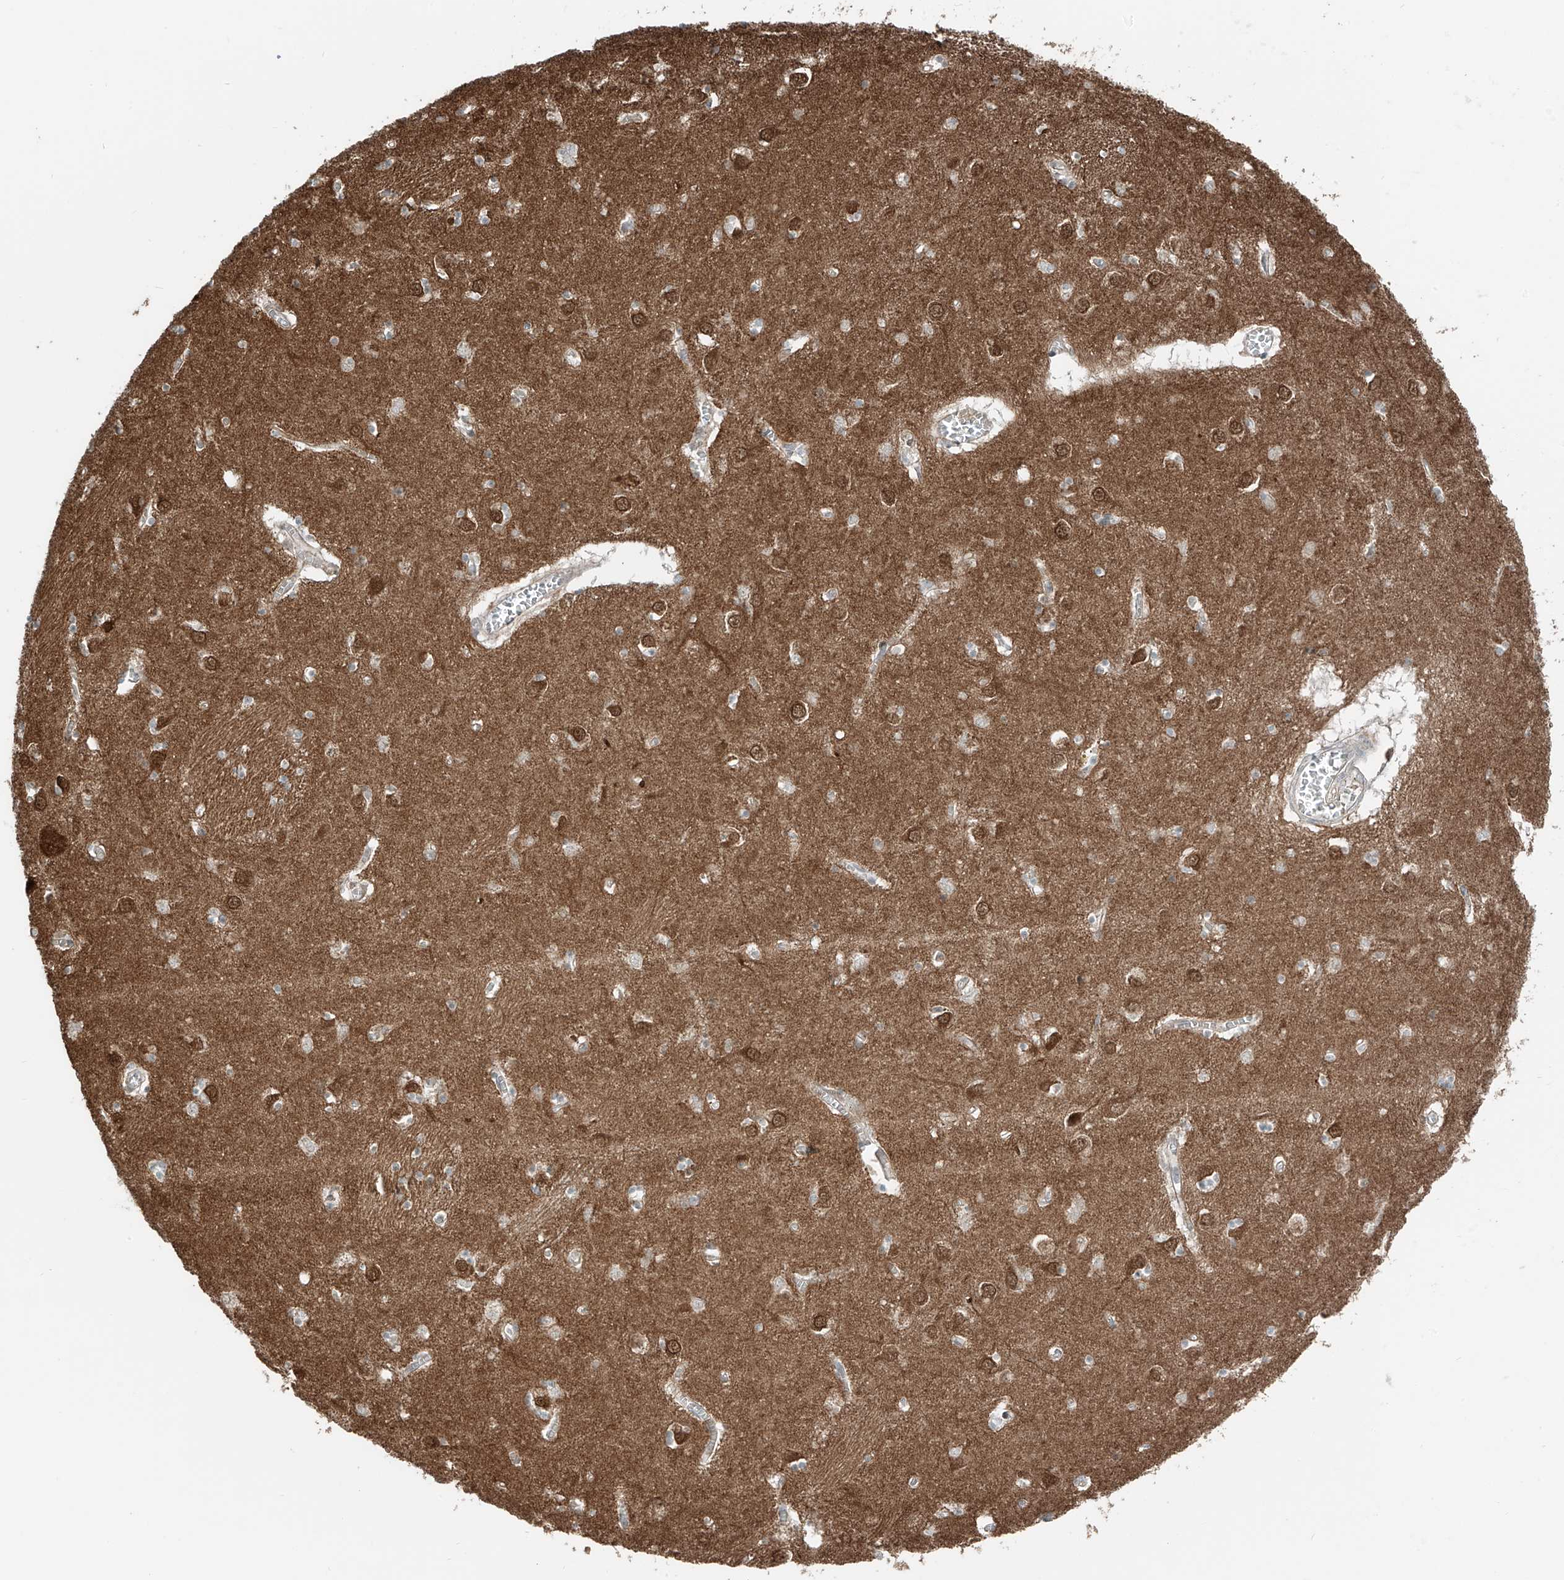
{"staining": {"intensity": "moderate", "quantity": "<25%", "location": "nuclear"}, "tissue": "caudate", "cell_type": "Glial cells", "image_type": "normal", "snomed": [{"axis": "morphology", "description": "Normal tissue, NOS"}, {"axis": "topography", "description": "Lateral ventricle wall"}], "caption": "The histopathology image reveals a brown stain indicating the presence of a protein in the nuclear of glial cells in caudate.", "gene": "USP48", "patient": {"sex": "male", "age": 70}}